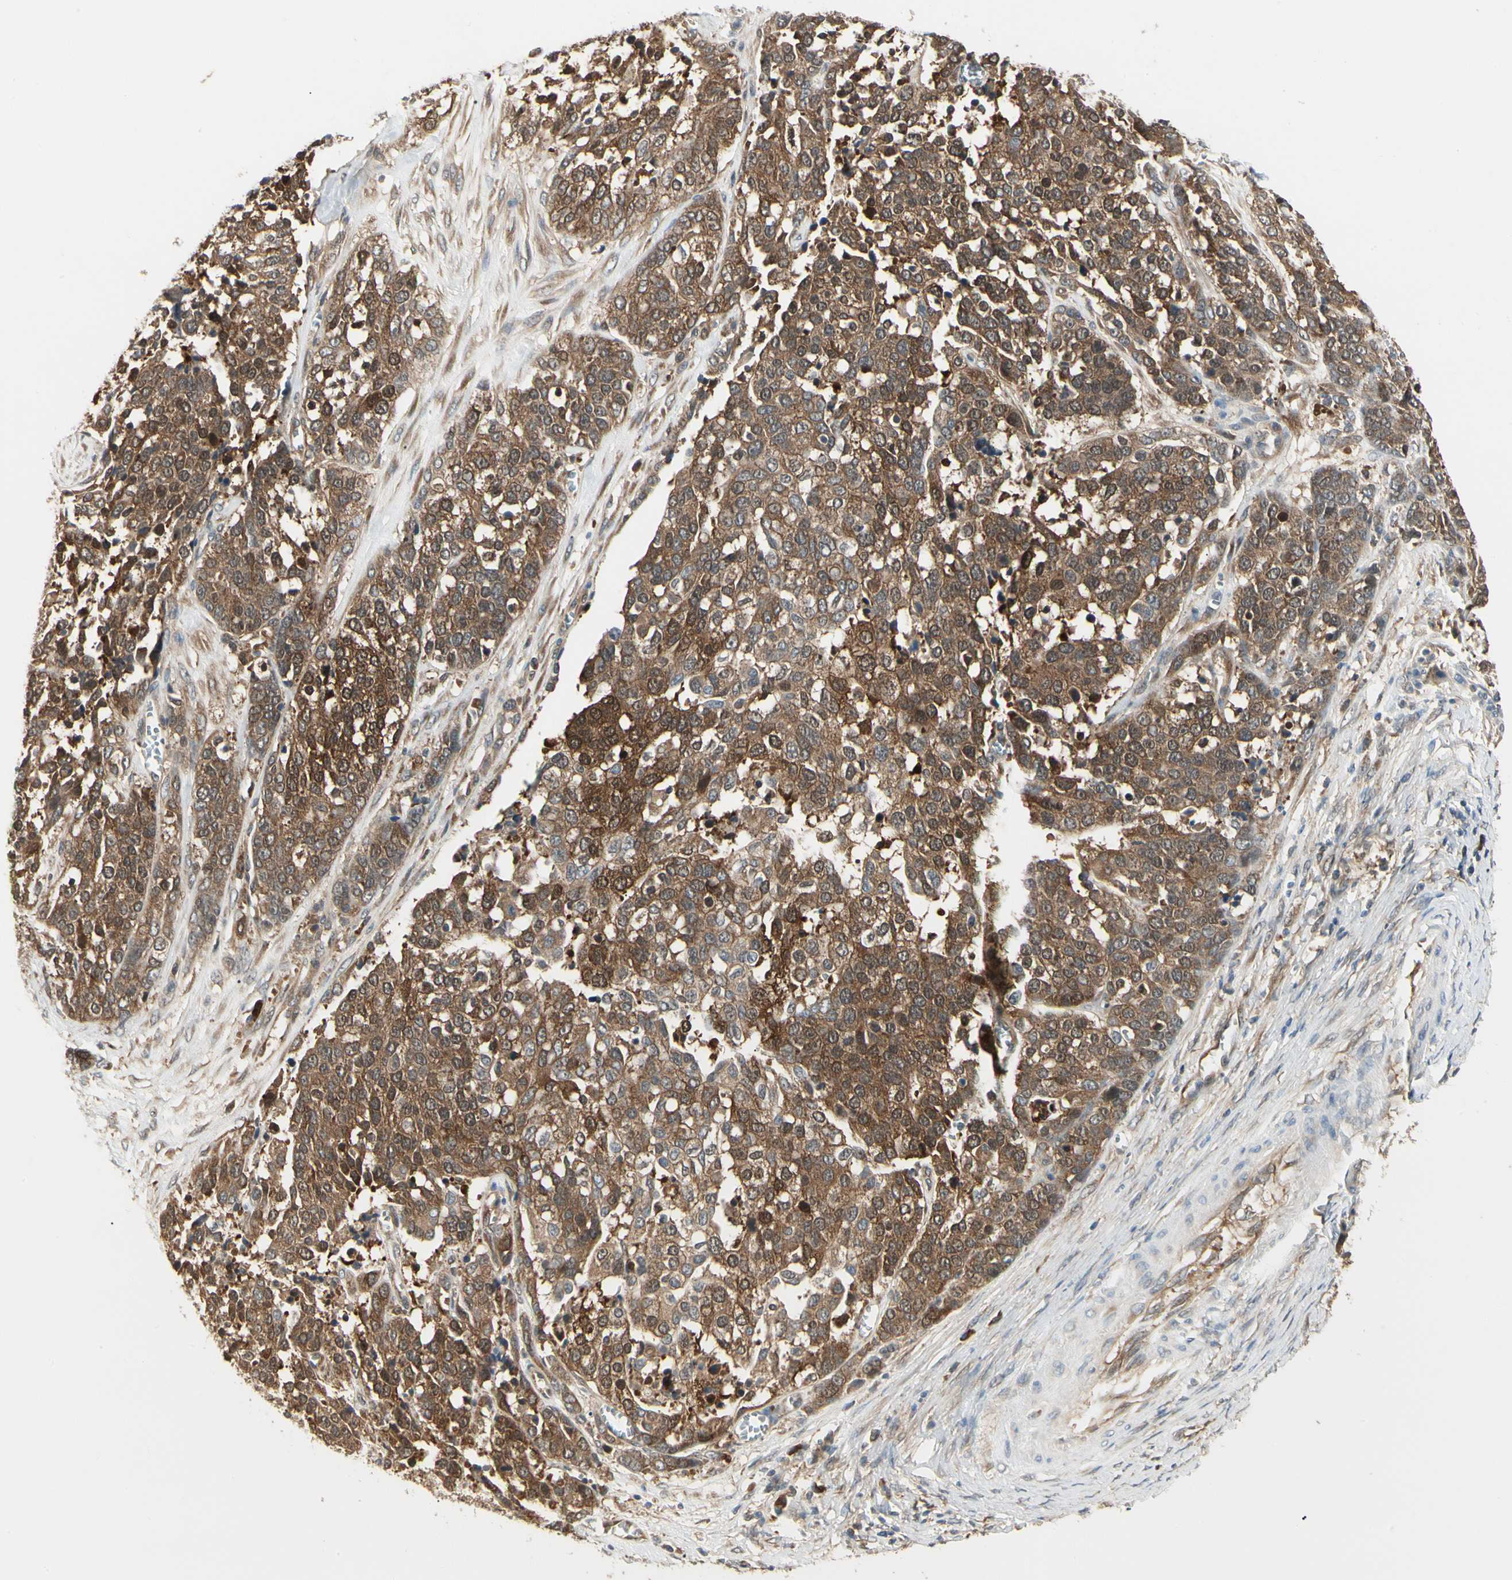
{"staining": {"intensity": "strong", "quantity": ">75%", "location": "cytoplasmic/membranous,nuclear"}, "tissue": "ovarian cancer", "cell_type": "Tumor cells", "image_type": "cancer", "snomed": [{"axis": "morphology", "description": "Cystadenocarcinoma, serous, NOS"}, {"axis": "topography", "description": "Ovary"}], "caption": "A histopathology image of ovarian serous cystadenocarcinoma stained for a protein reveals strong cytoplasmic/membranous and nuclear brown staining in tumor cells.", "gene": "NME1-NME2", "patient": {"sex": "female", "age": 44}}